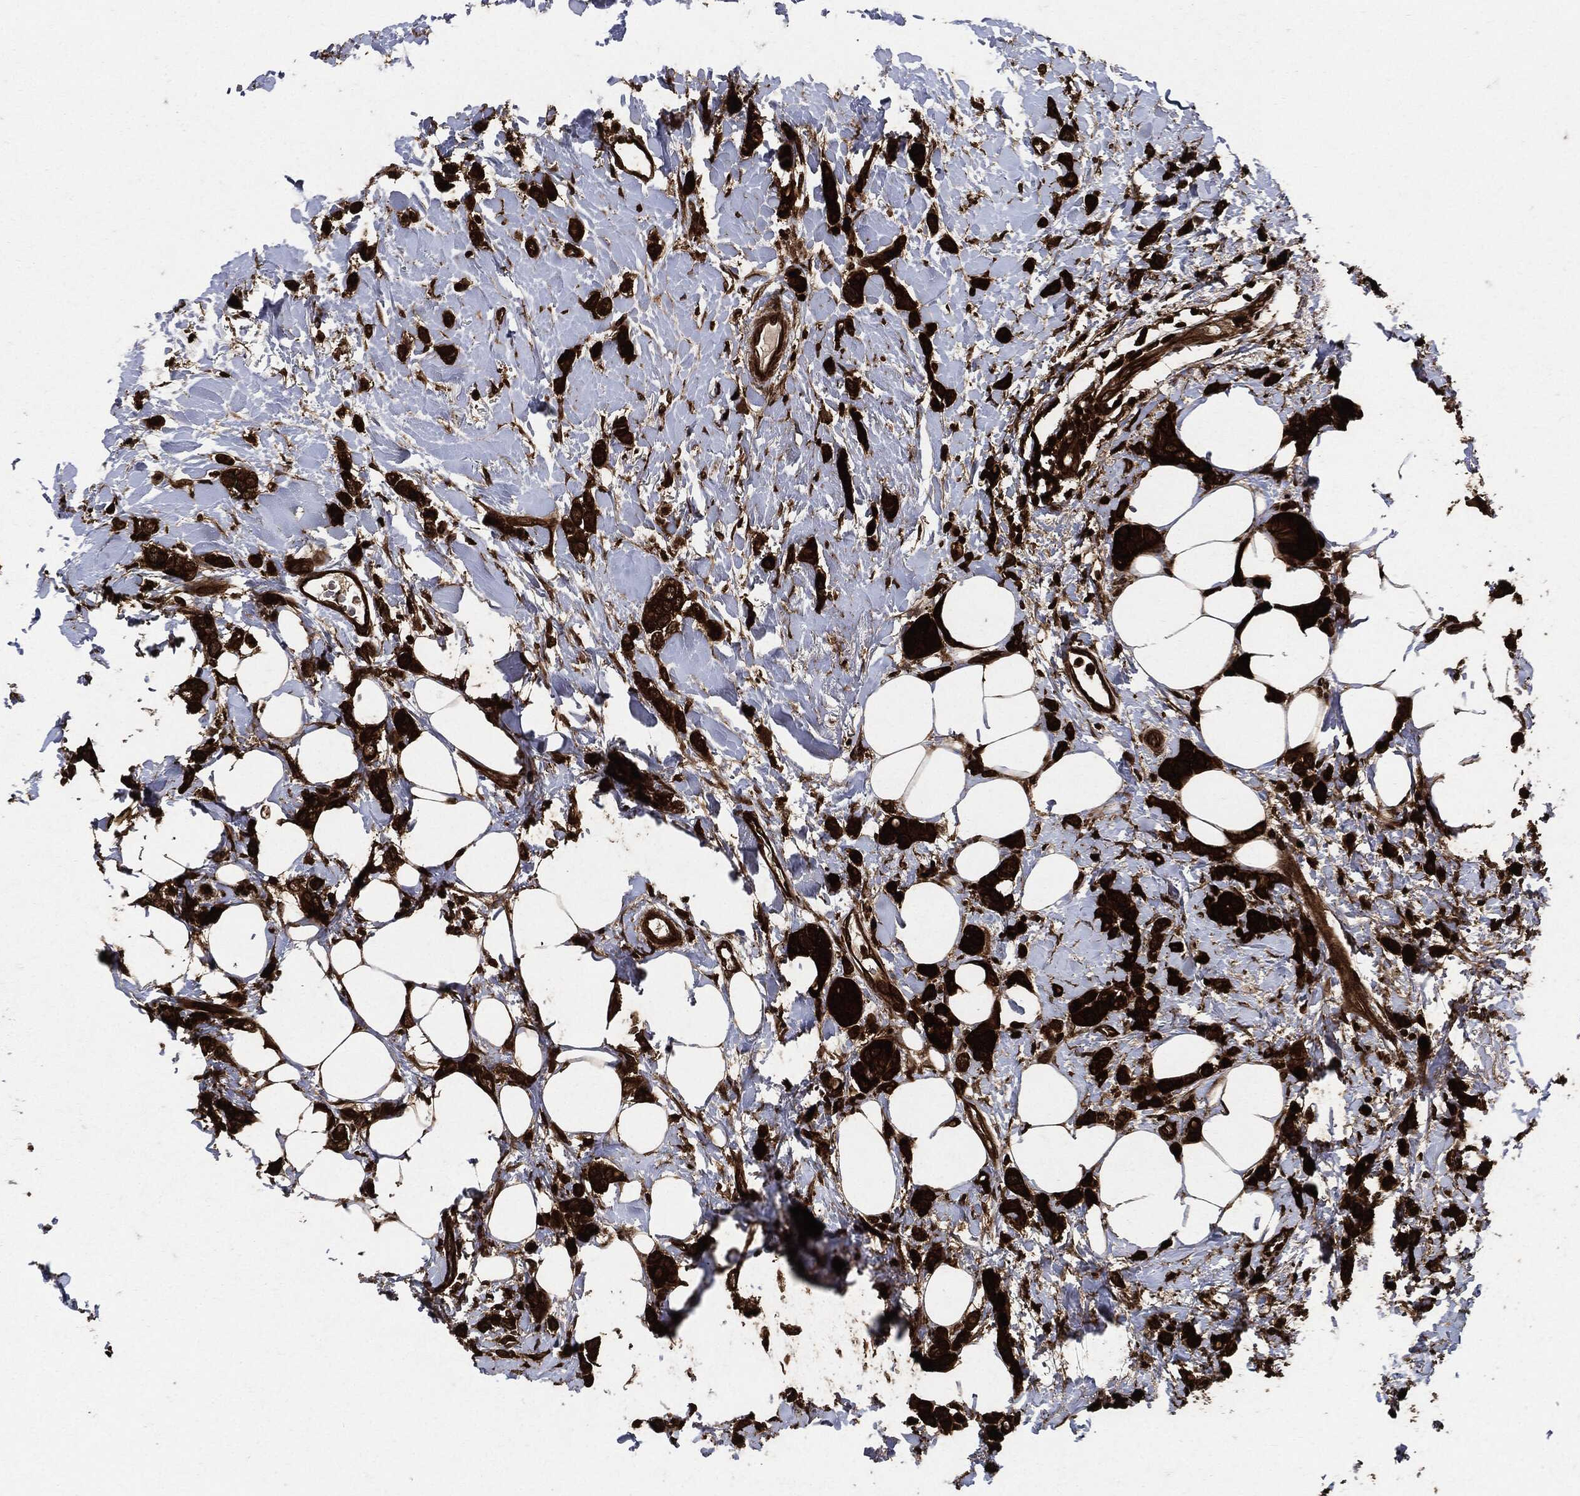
{"staining": {"intensity": "strong", "quantity": ">75%", "location": "cytoplasmic/membranous"}, "tissue": "breast cancer", "cell_type": "Tumor cells", "image_type": "cancer", "snomed": [{"axis": "morphology", "description": "Lobular carcinoma"}, {"axis": "topography", "description": "Breast"}], "caption": "The micrograph exhibits a brown stain indicating the presence of a protein in the cytoplasmic/membranous of tumor cells in lobular carcinoma (breast).", "gene": "YWHAB", "patient": {"sex": "female", "age": 66}}